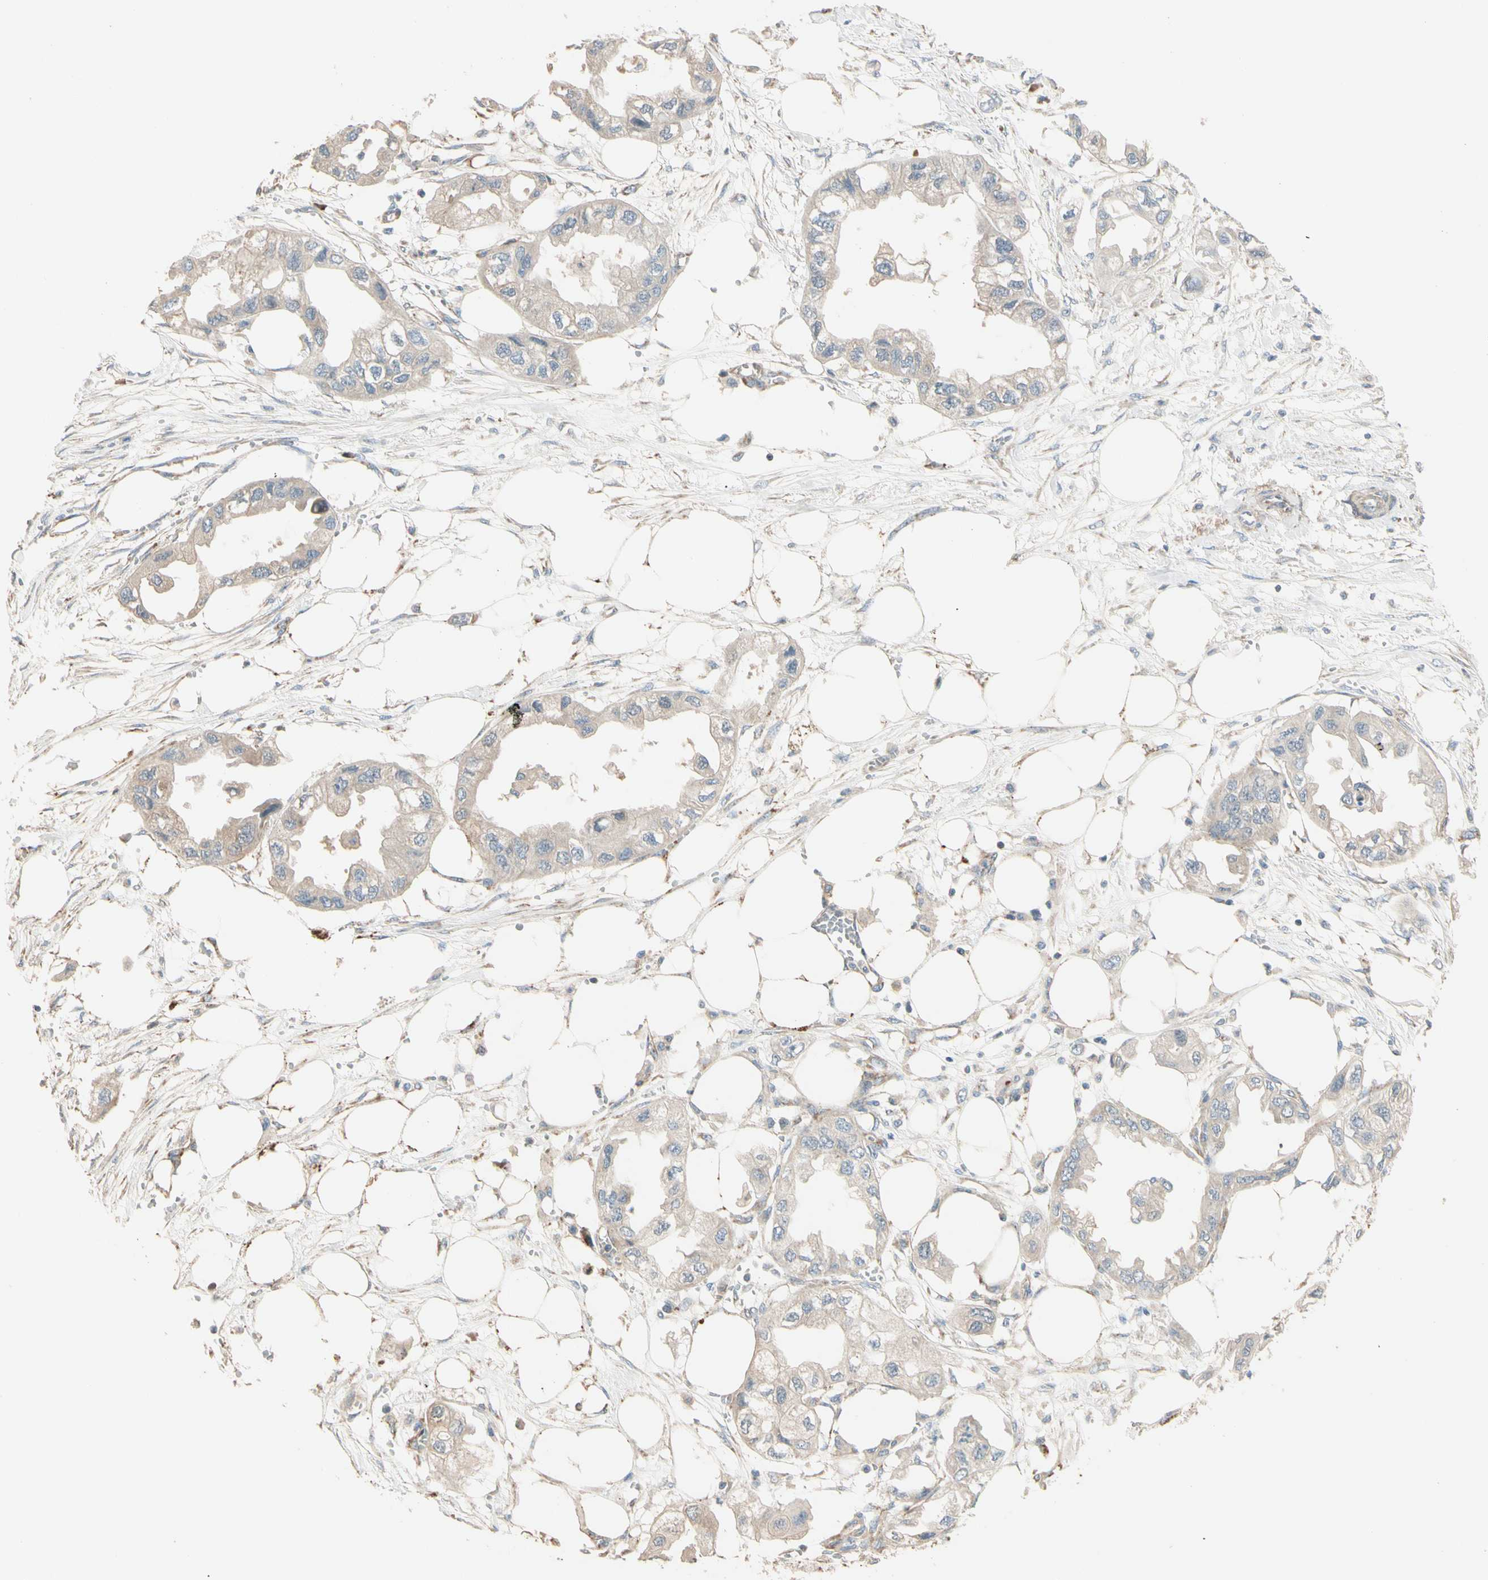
{"staining": {"intensity": "weak", "quantity": ">75%", "location": "cytoplasmic/membranous"}, "tissue": "endometrial cancer", "cell_type": "Tumor cells", "image_type": "cancer", "snomed": [{"axis": "morphology", "description": "Adenocarcinoma, NOS"}, {"axis": "topography", "description": "Endometrium"}], "caption": "A high-resolution photomicrograph shows immunohistochemistry staining of endometrial cancer, which reveals weak cytoplasmic/membranous positivity in approximately >75% of tumor cells.", "gene": "EPHA3", "patient": {"sex": "female", "age": 67}}